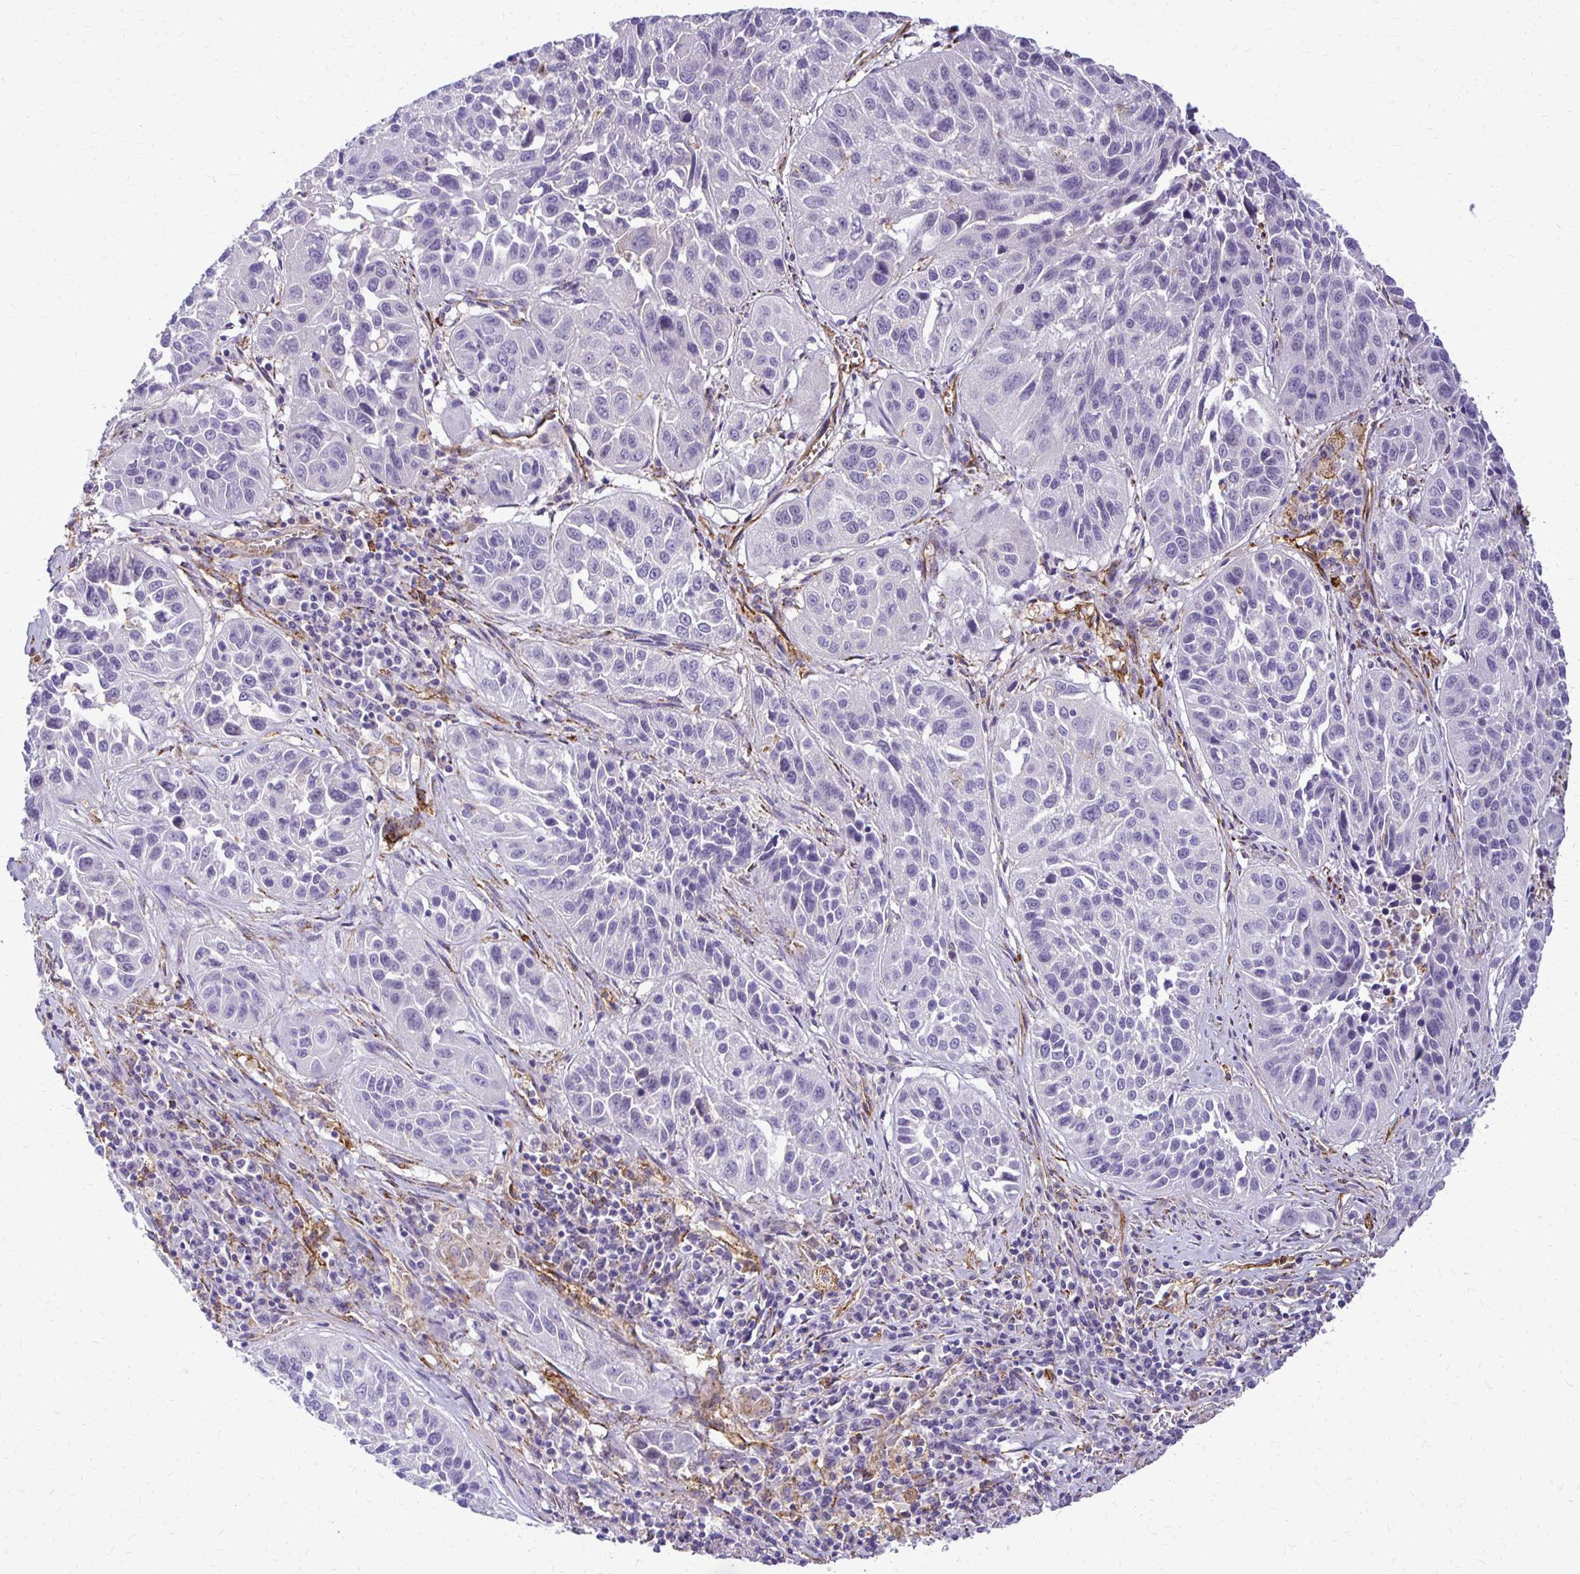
{"staining": {"intensity": "negative", "quantity": "none", "location": "none"}, "tissue": "lung cancer", "cell_type": "Tumor cells", "image_type": "cancer", "snomed": [{"axis": "morphology", "description": "Squamous cell carcinoma, NOS"}, {"axis": "topography", "description": "Lung"}], "caption": "High power microscopy micrograph of an immunohistochemistry photomicrograph of lung cancer (squamous cell carcinoma), revealing no significant staining in tumor cells. (Immunohistochemistry (ihc), brightfield microscopy, high magnification).", "gene": "TTYH1", "patient": {"sex": "female", "age": 61}}